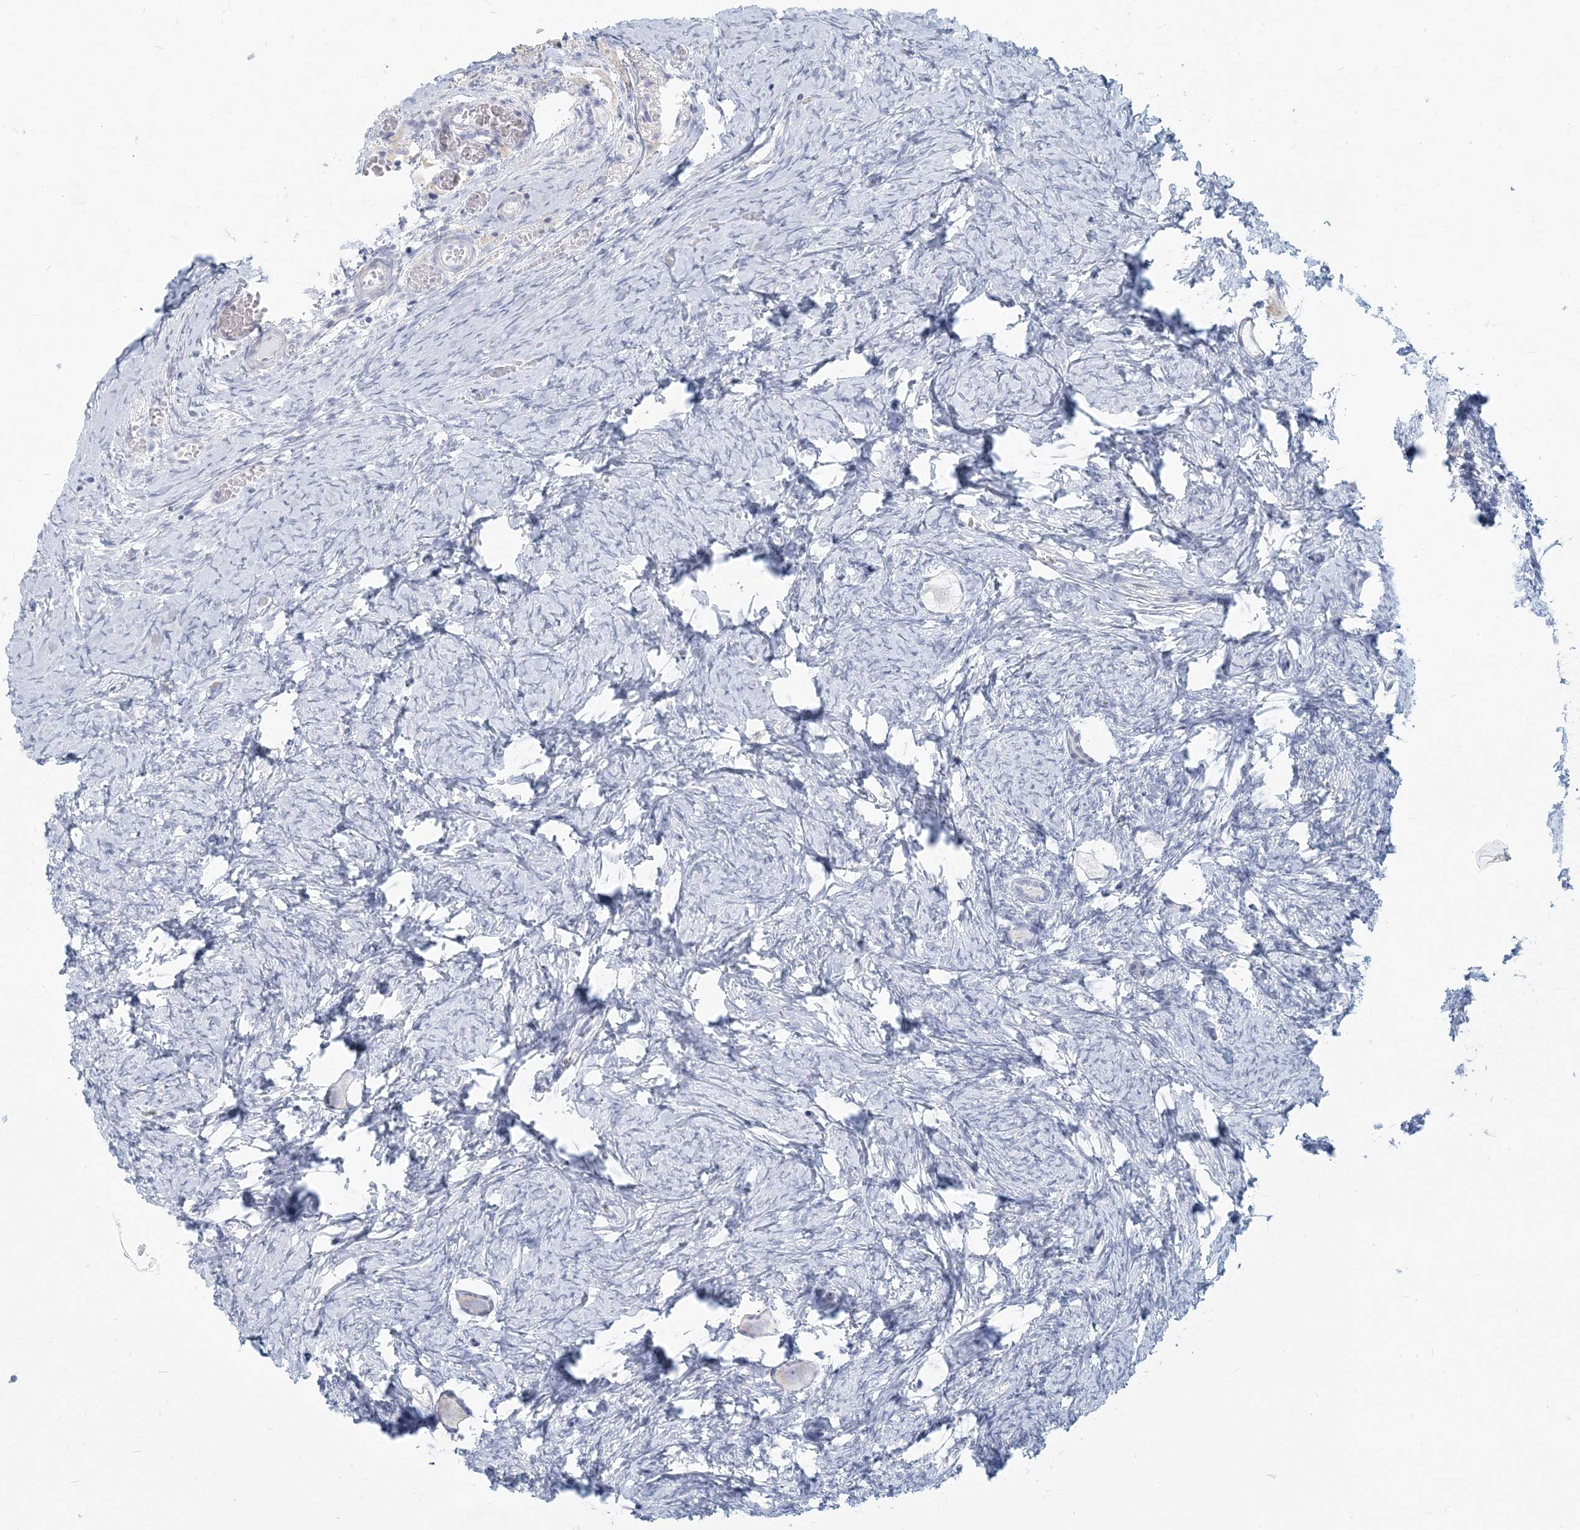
{"staining": {"intensity": "negative", "quantity": "none", "location": "none"}, "tissue": "ovary", "cell_type": "Follicle cells", "image_type": "normal", "snomed": [{"axis": "morphology", "description": "Normal tissue, NOS"}, {"axis": "topography", "description": "Ovary"}], "caption": "Protein analysis of unremarkable ovary reveals no significant expression in follicle cells. The staining was performed using DAB to visualize the protein expression in brown, while the nuclei were stained in blue with hematoxylin (Magnification: 20x).", "gene": "CSN1S1", "patient": {"sex": "female", "age": 27}}